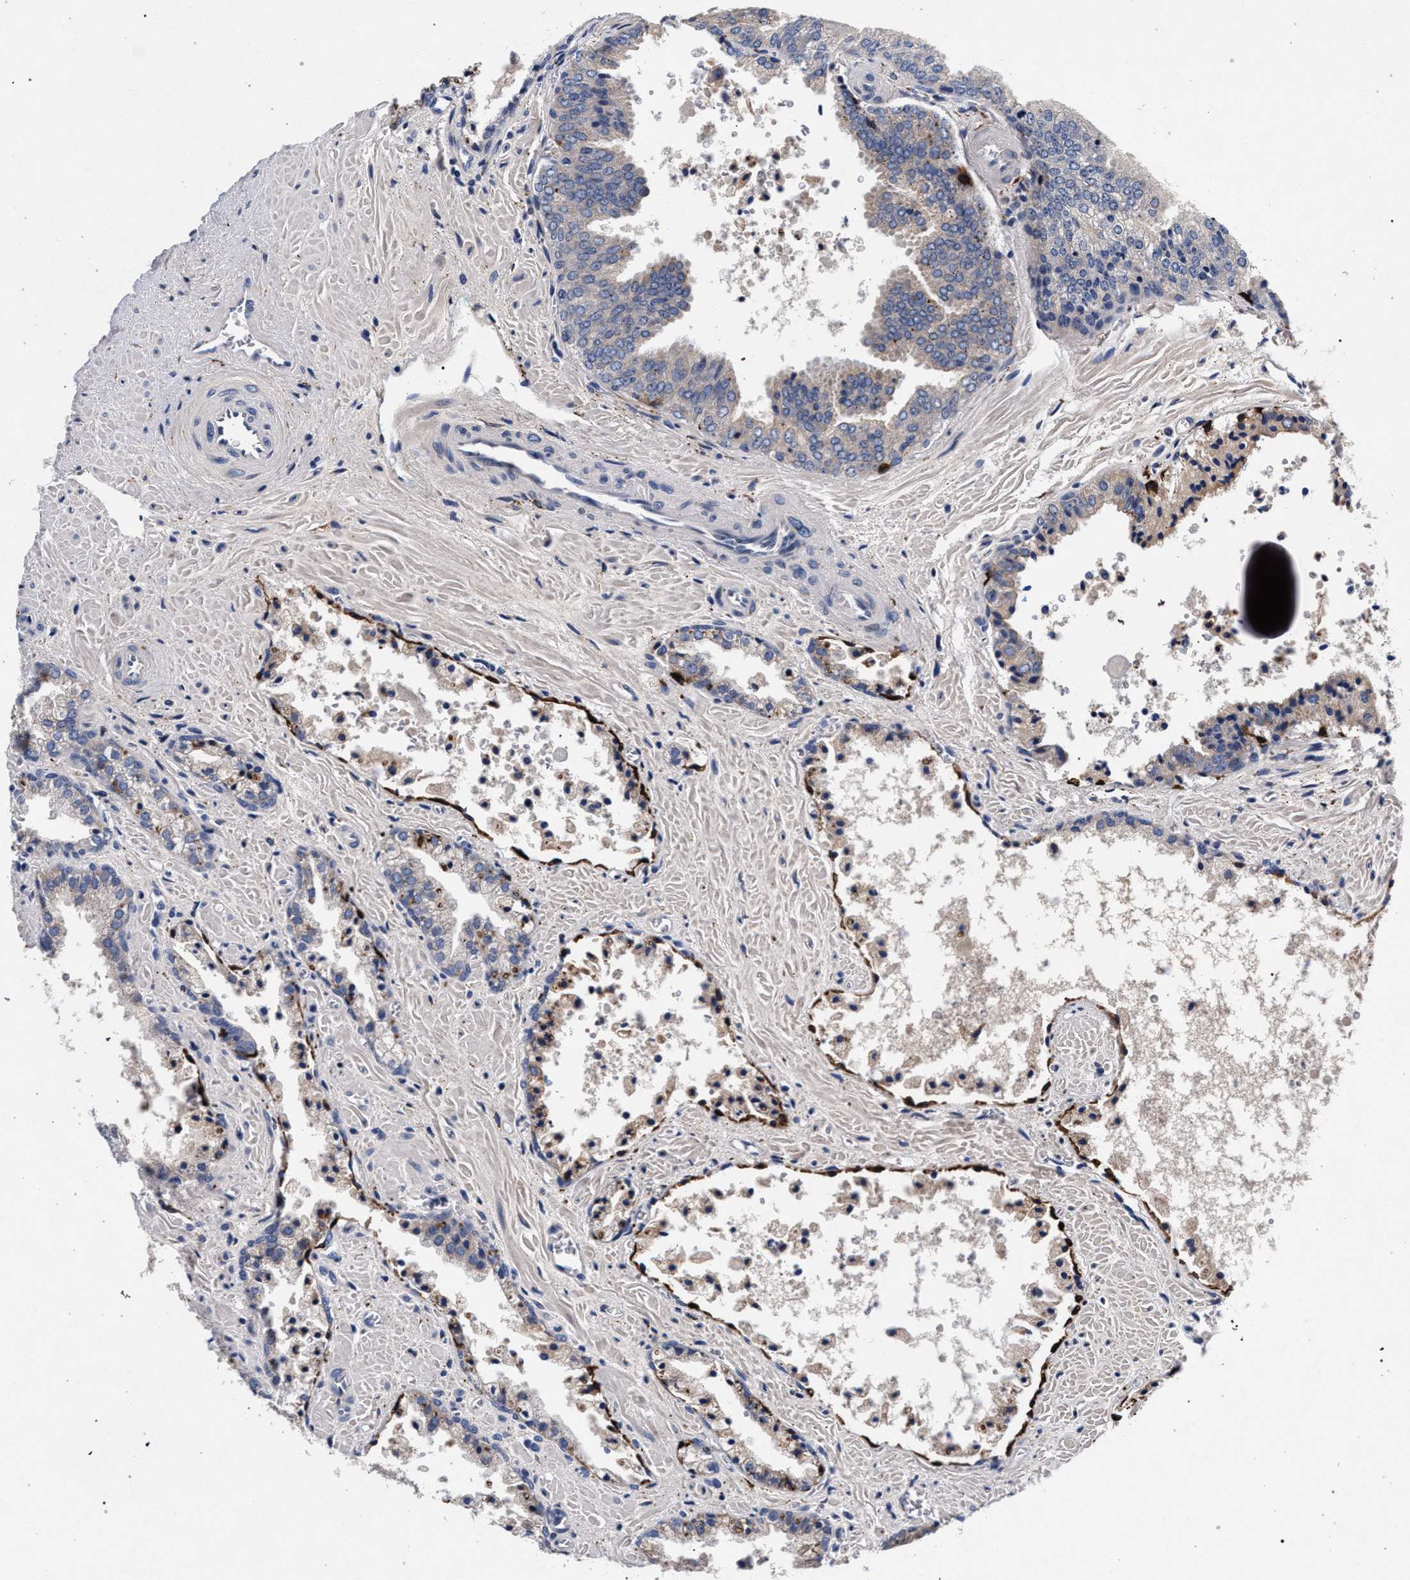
{"staining": {"intensity": "weak", "quantity": "<25%", "location": "cytoplasmic/membranous"}, "tissue": "prostate cancer", "cell_type": "Tumor cells", "image_type": "cancer", "snomed": [{"axis": "morphology", "description": "Adenocarcinoma, Low grade"}, {"axis": "topography", "description": "Prostate"}], "caption": "Immunohistochemical staining of human low-grade adenocarcinoma (prostate) reveals no significant positivity in tumor cells.", "gene": "NEK7", "patient": {"sex": "male", "age": 71}}